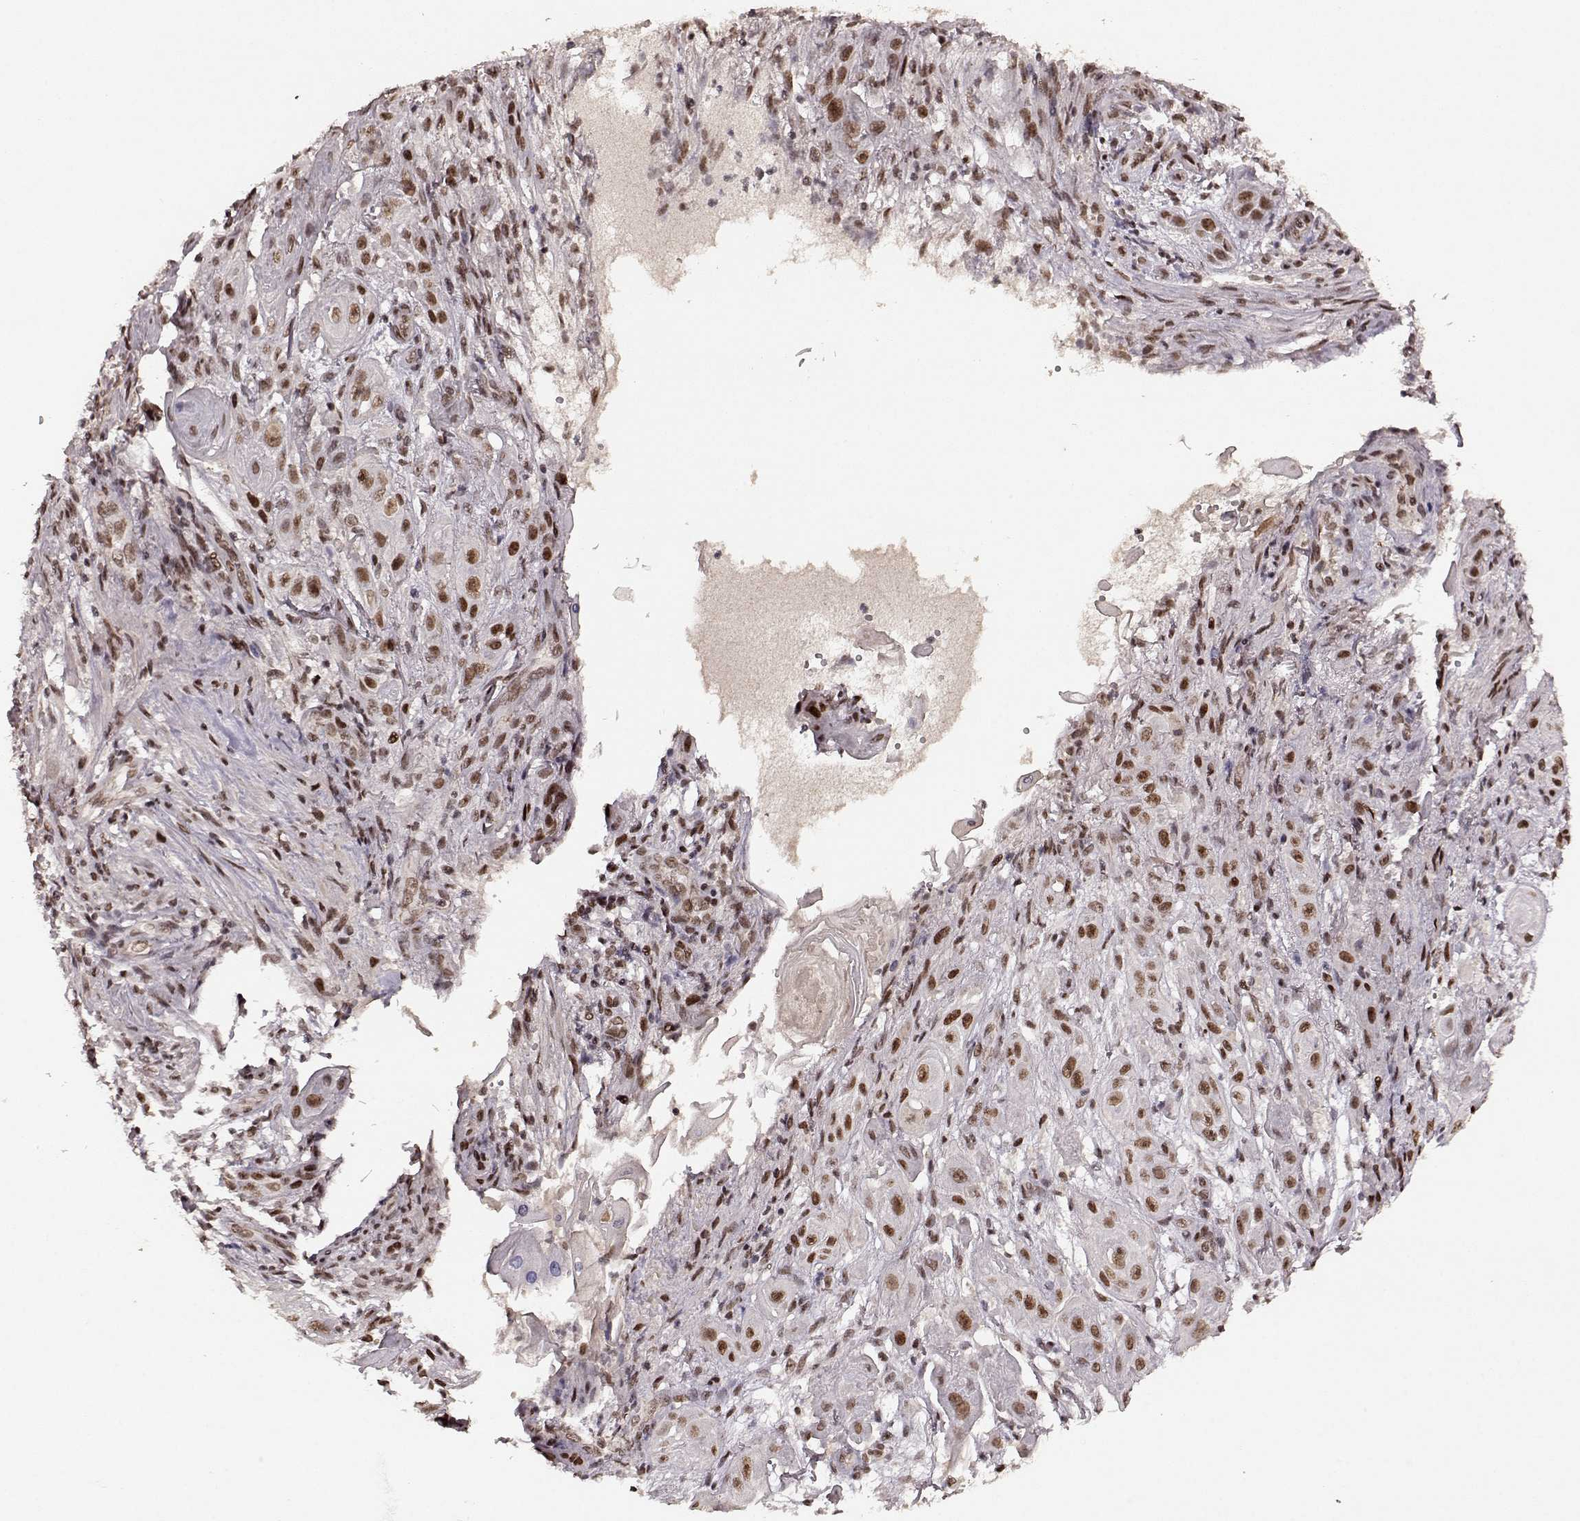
{"staining": {"intensity": "moderate", "quantity": ">75%", "location": "nuclear"}, "tissue": "skin cancer", "cell_type": "Tumor cells", "image_type": "cancer", "snomed": [{"axis": "morphology", "description": "Squamous cell carcinoma, NOS"}, {"axis": "topography", "description": "Skin"}], "caption": "The immunohistochemical stain highlights moderate nuclear positivity in tumor cells of squamous cell carcinoma (skin) tissue.", "gene": "RRAGD", "patient": {"sex": "male", "age": 62}}